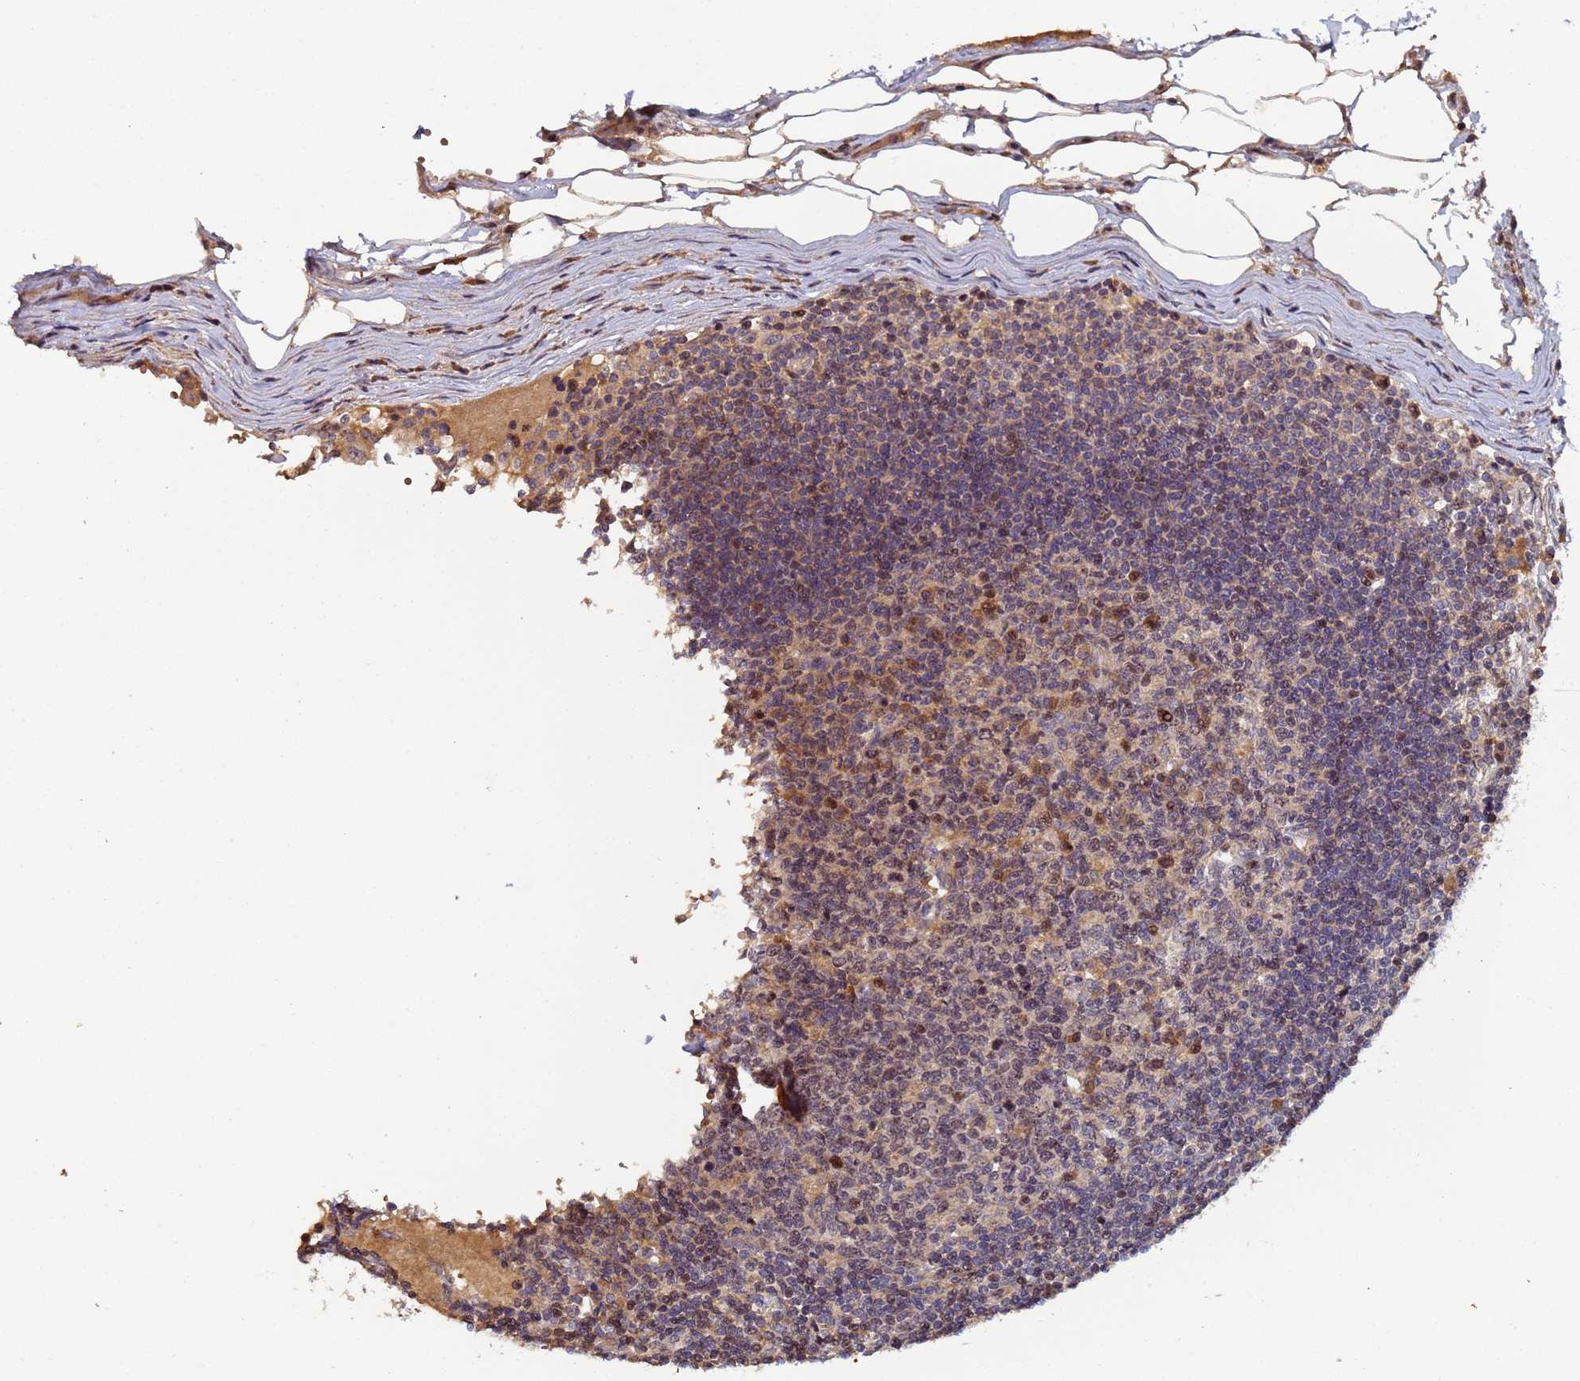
{"staining": {"intensity": "moderate", "quantity": "25%-75%", "location": "cytoplasmic/membranous,nuclear"}, "tissue": "lymph node", "cell_type": "Germinal center cells", "image_type": "normal", "snomed": [{"axis": "morphology", "description": "Adenocarcinoma, NOS"}, {"axis": "topography", "description": "Lymph node"}], "caption": "Moderate cytoplasmic/membranous,nuclear protein staining is present in about 25%-75% of germinal center cells in lymph node. The staining was performed using DAB, with brown indicating positive protein expression. Nuclei are stained blue with hematoxylin.", "gene": "OSER1", "patient": {"sex": "female", "age": 62}}